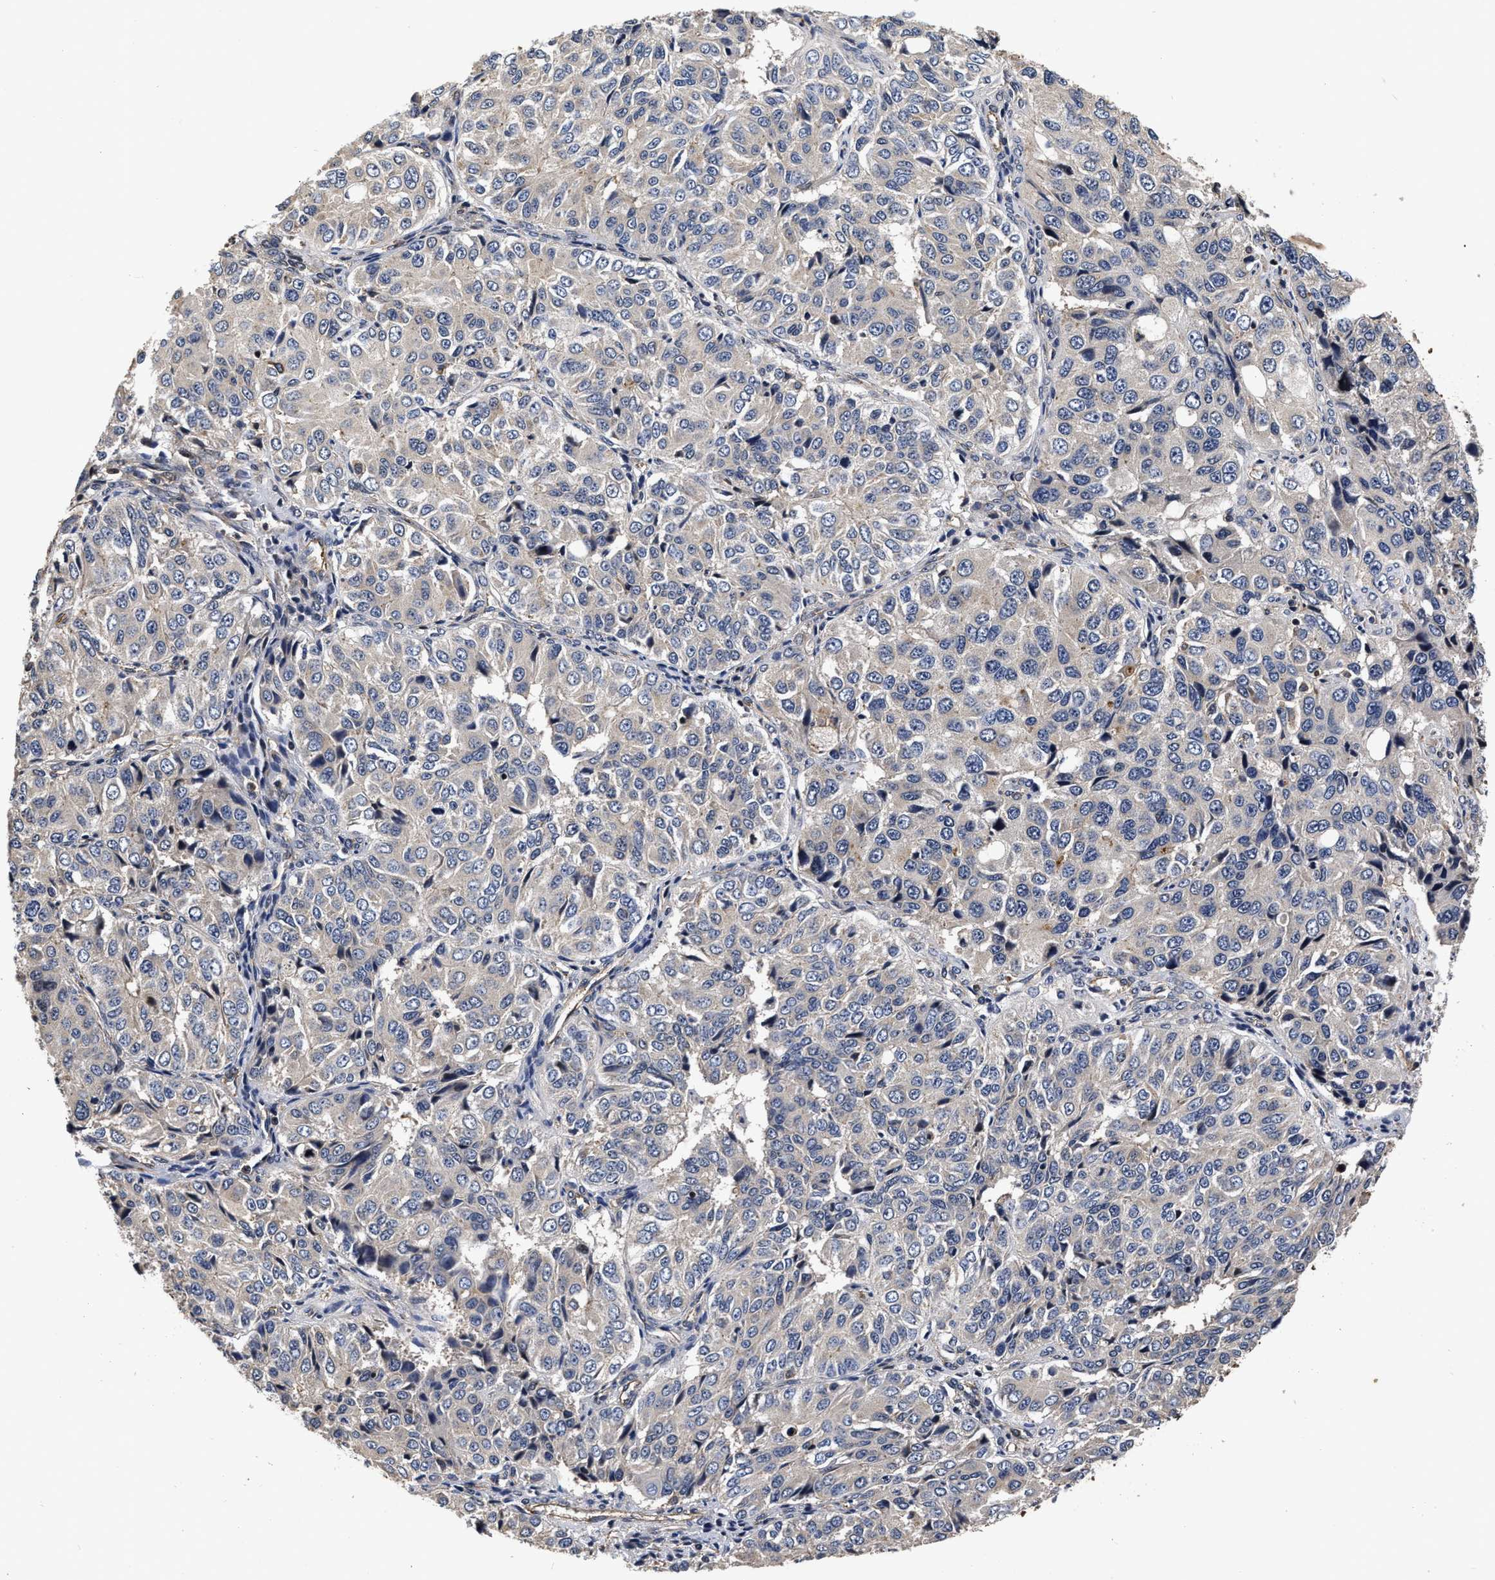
{"staining": {"intensity": "weak", "quantity": "<25%", "location": "cytoplasmic/membranous"}, "tissue": "ovarian cancer", "cell_type": "Tumor cells", "image_type": "cancer", "snomed": [{"axis": "morphology", "description": "Carcinoma, endometroid"}, {"axis": "topography", "description": "Ovary"}], "caption": "This is a photomicrograph of immunohistochemistry staining of endometroid carcinoma (ovarian), which shows no expression in tumor cells. (DAB immunohistochemistry (IHC), high magnification).", "gene": "ABCG8", "patient": {"sex": "female", "age": 51}}